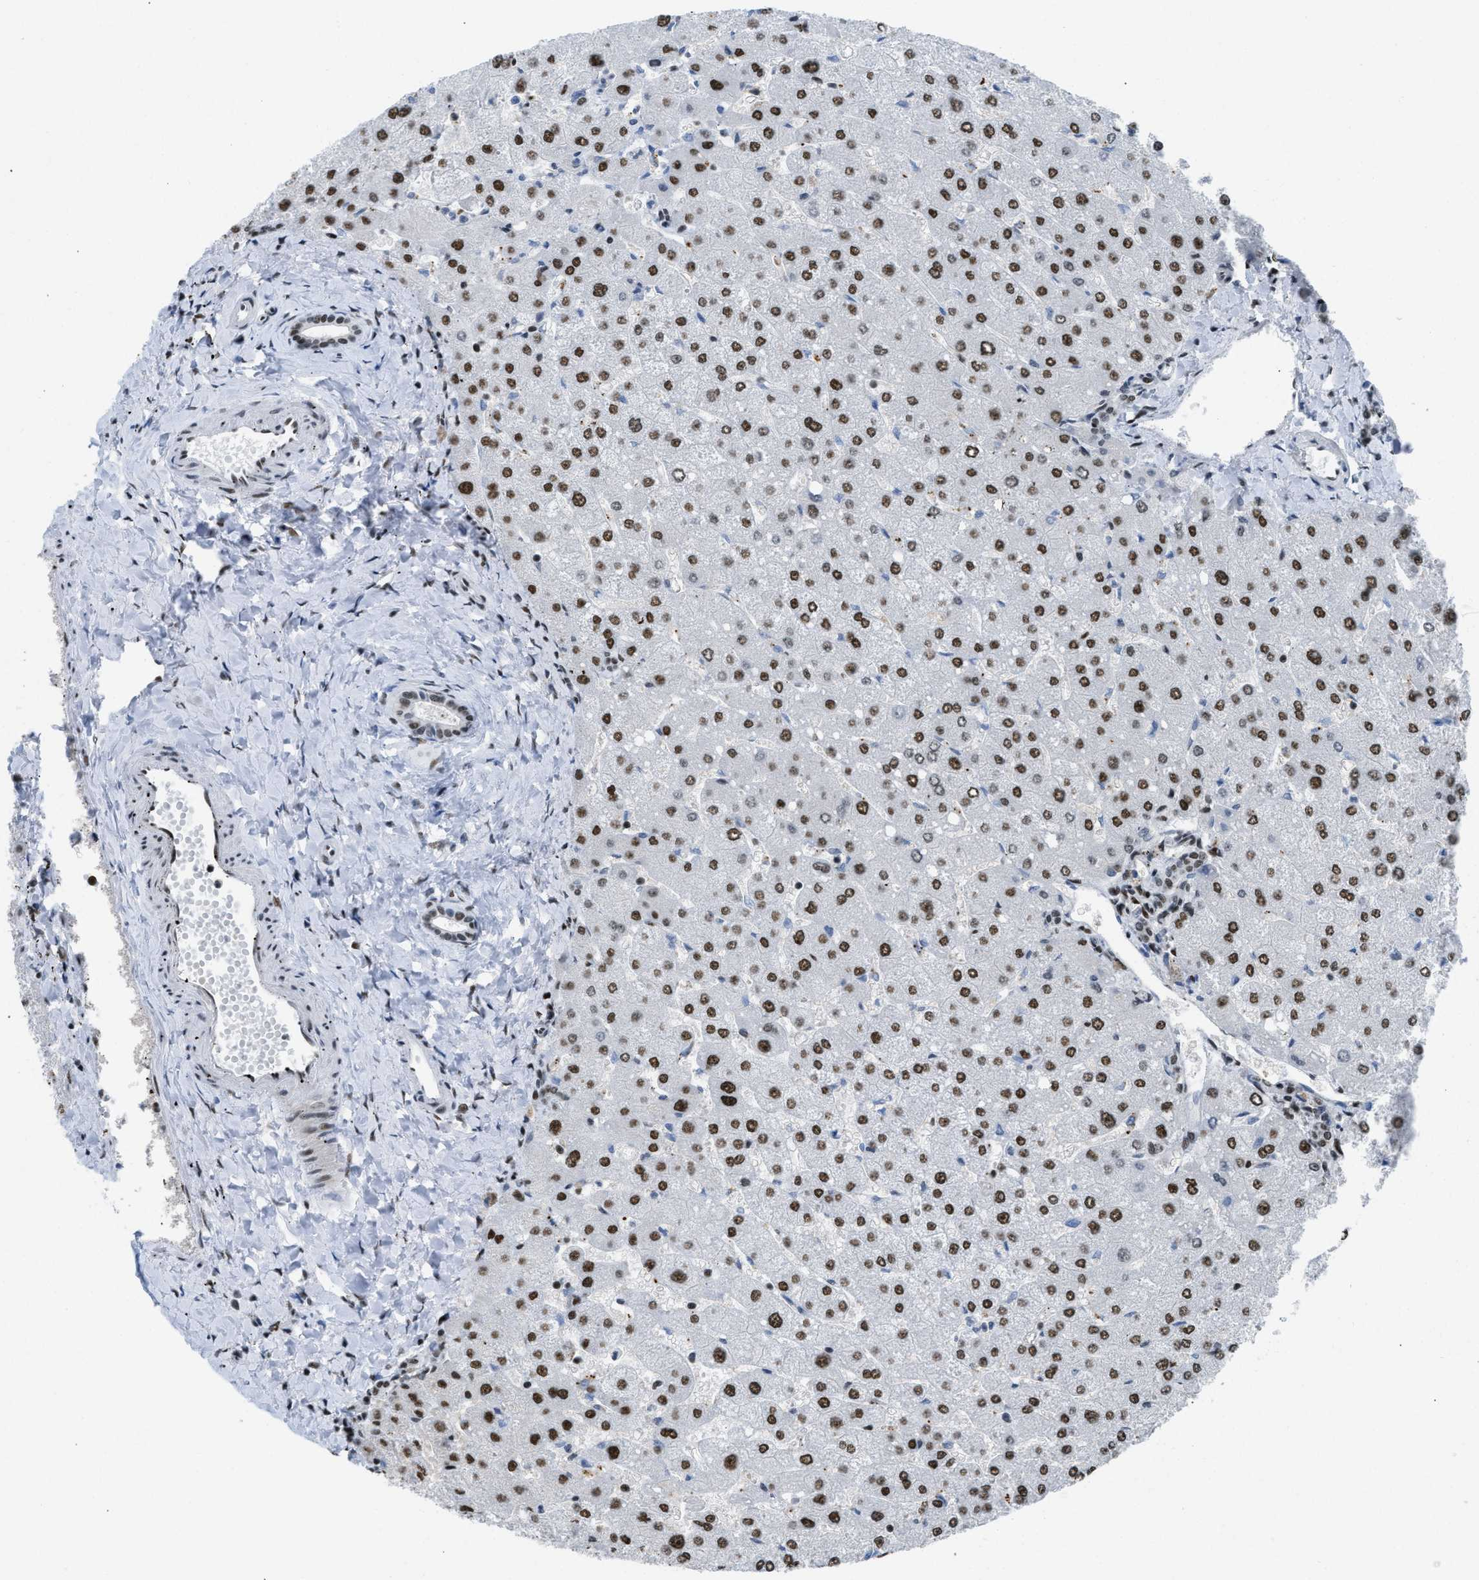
{"staining": {"intensity": "moderate", "quantity": "25%-75%", "location": "nuclear"}, "tissue": "liver", "cell_type": "Cholangiocytes", "image_type": "normal", "snomed": [{"axis": "morphology", "description": "Normal tissue, NOS"}, {"axis": "topography", "description": "Liver"}], "caption": "Cholangiocytes exhibit medium levels of moderate nuclear staining in about 25%-75% of cells in normal human liver.", "gene": "SCAF4", "patient": {"sex": "male", "age": 55}}